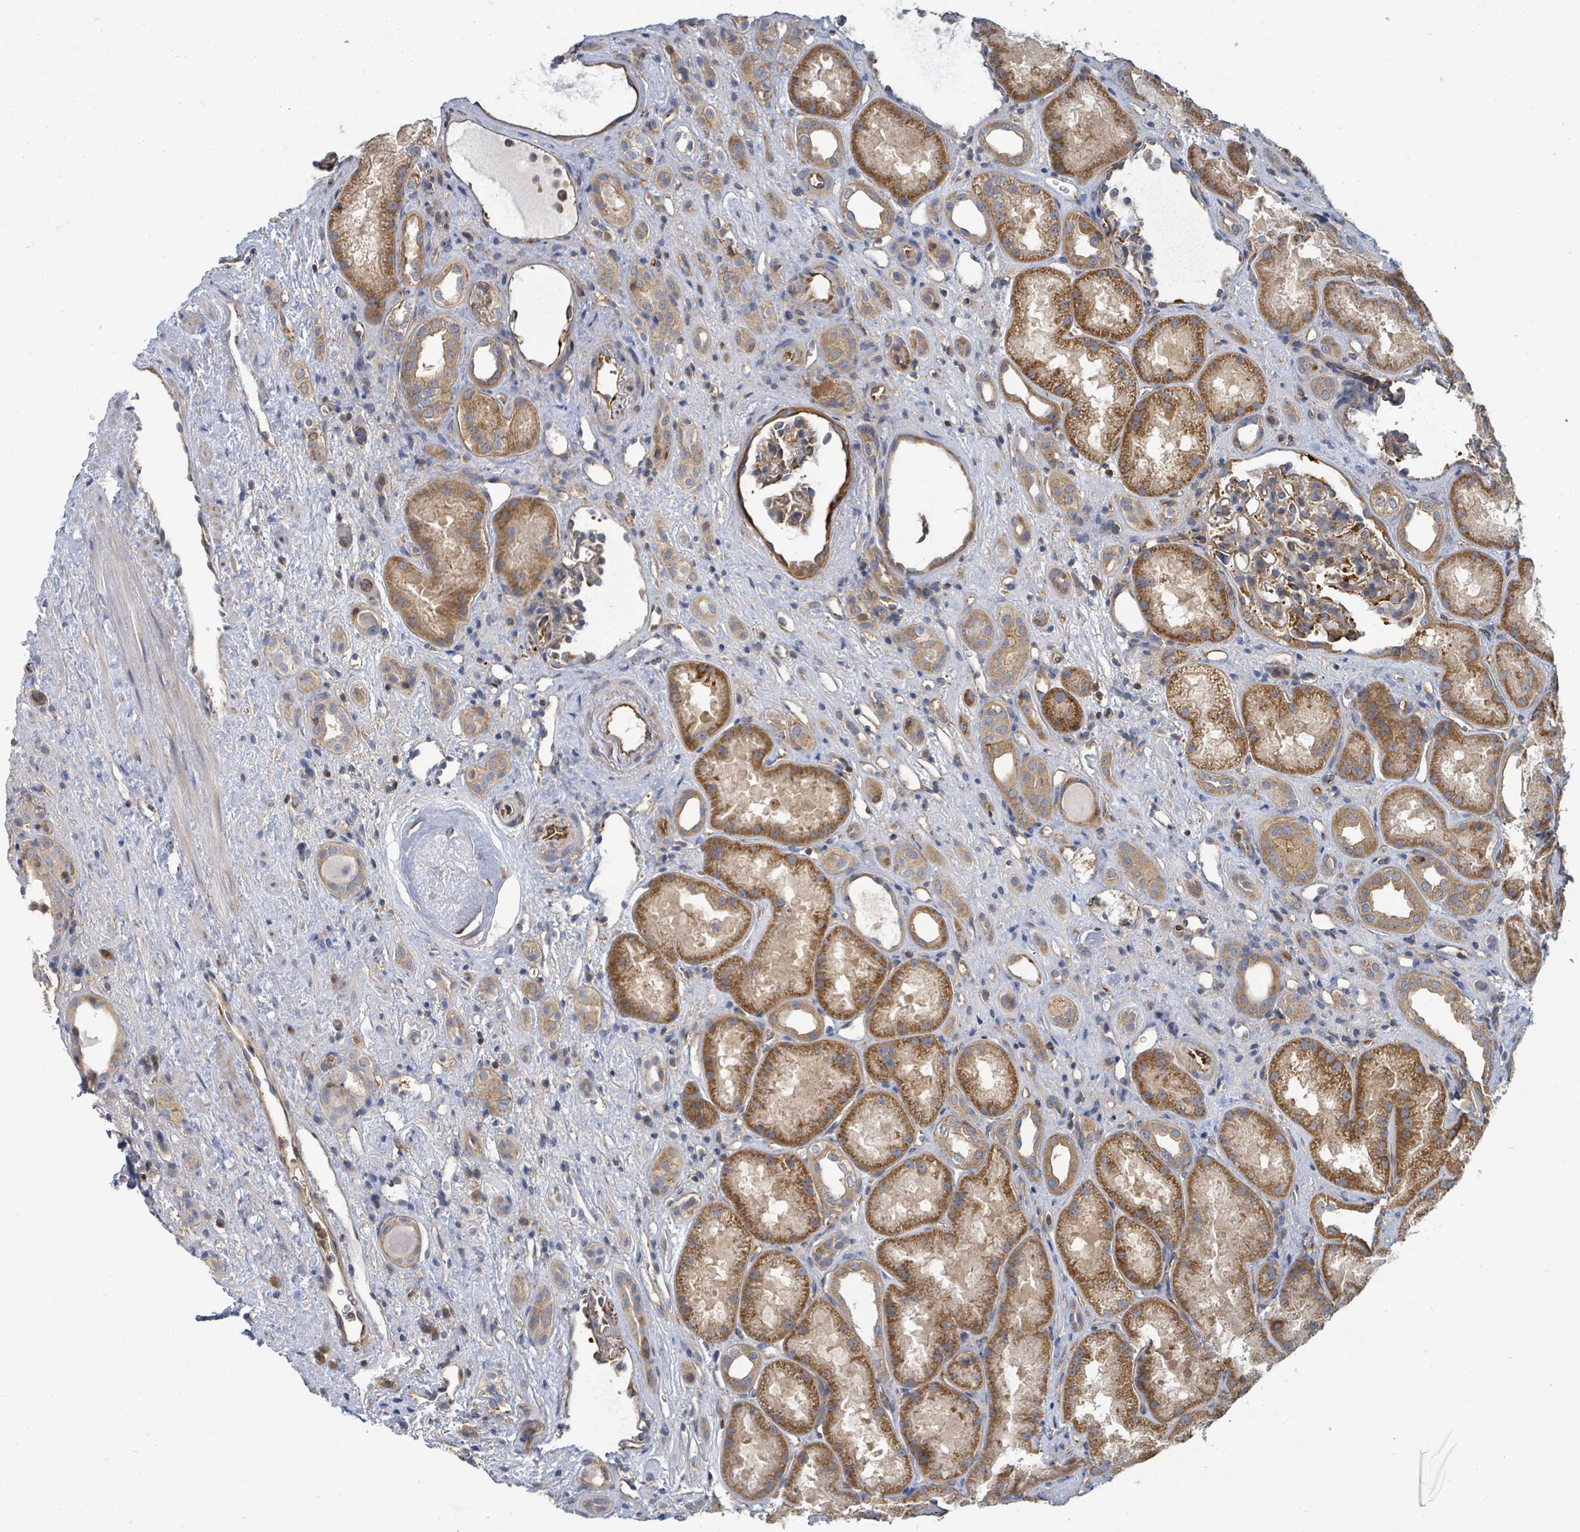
{"staining": {"intensity": "moderate", "quantity": "<25%", "location": "cytoplasmic/membranous"}, "tissue": "kidney", "cell_type": "Cells in glomeruli", "image_type": "normal", "snomed": [{"axis": "morphology", "description": "Normal tissue, NOS"}, {"axis": "topography", "description": "Kidney"}], "caption": "Protein expression analysis of benign kidney displays moderate cytoplasmic/membranous expression in approximately <25% of cells in glomeruli.", "gene": "BOLA2B", "patient": {"sex": "male", "age": 61}}